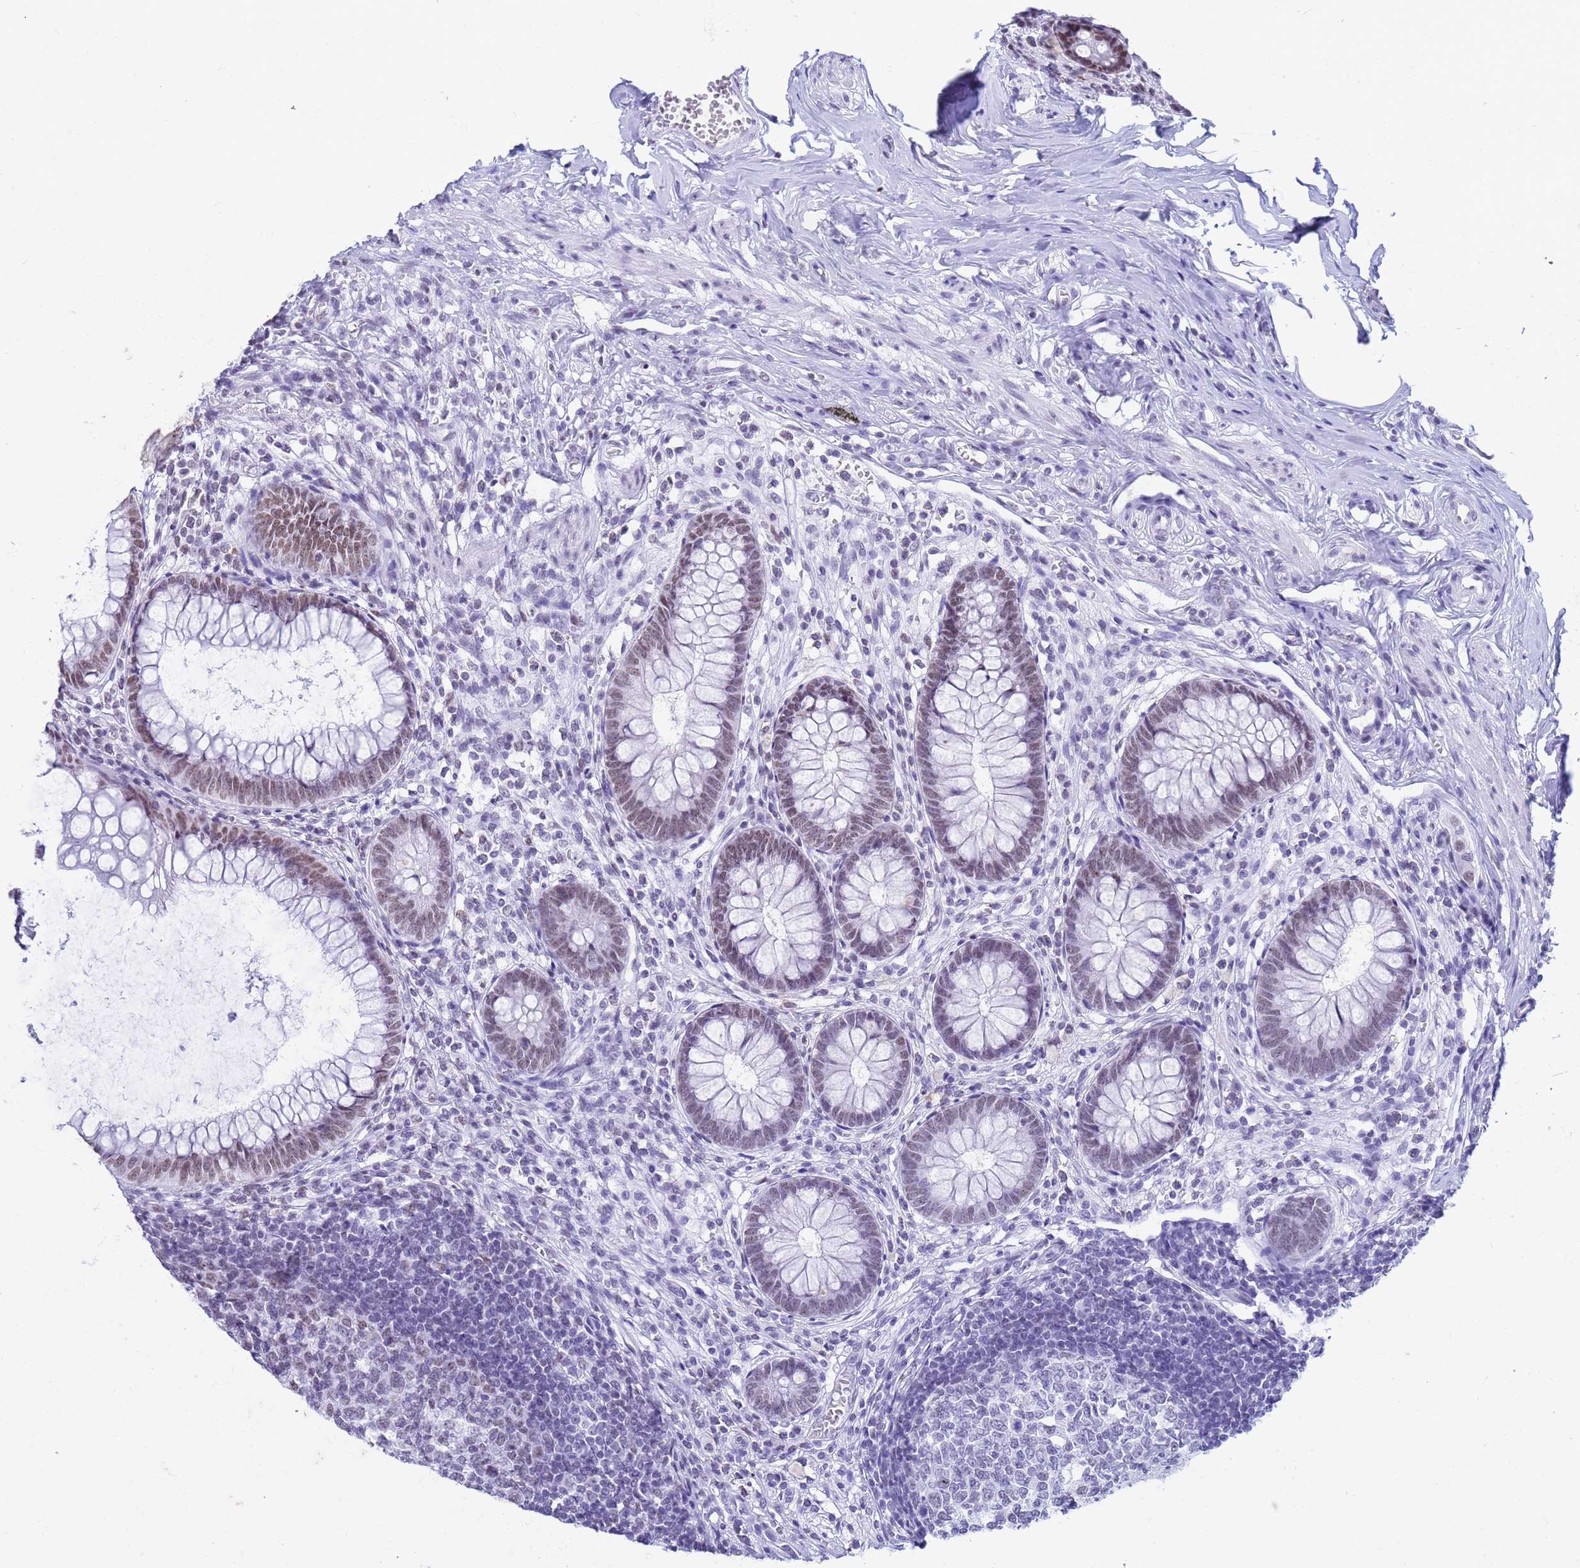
{"staining": {"intensity": "moderate", "quantity": ">75%", "location": "nuclear"}, "tissue": "appendix", "cell_type": "Glandular cells", "image_type": "normal", "snomed": [{"axis": "morphology", "description": "Normal tissue, NOS"}, {"axis": "topography", "description": "Appendix"}], "caption": "High-magnification brightfield microscopy of benign appendix stained with DAB (3,3'-diaminobenzidine) (brown) and counterstained with hematoxylin (blue). glandular cells exhibit moderate nuclear expression is identified in approximately>75% of cells. (DAB IHC with brightfield microscopy, high magnification).", "gene": "FAM170B", "patient": {"sex": "male", "age": 56}}